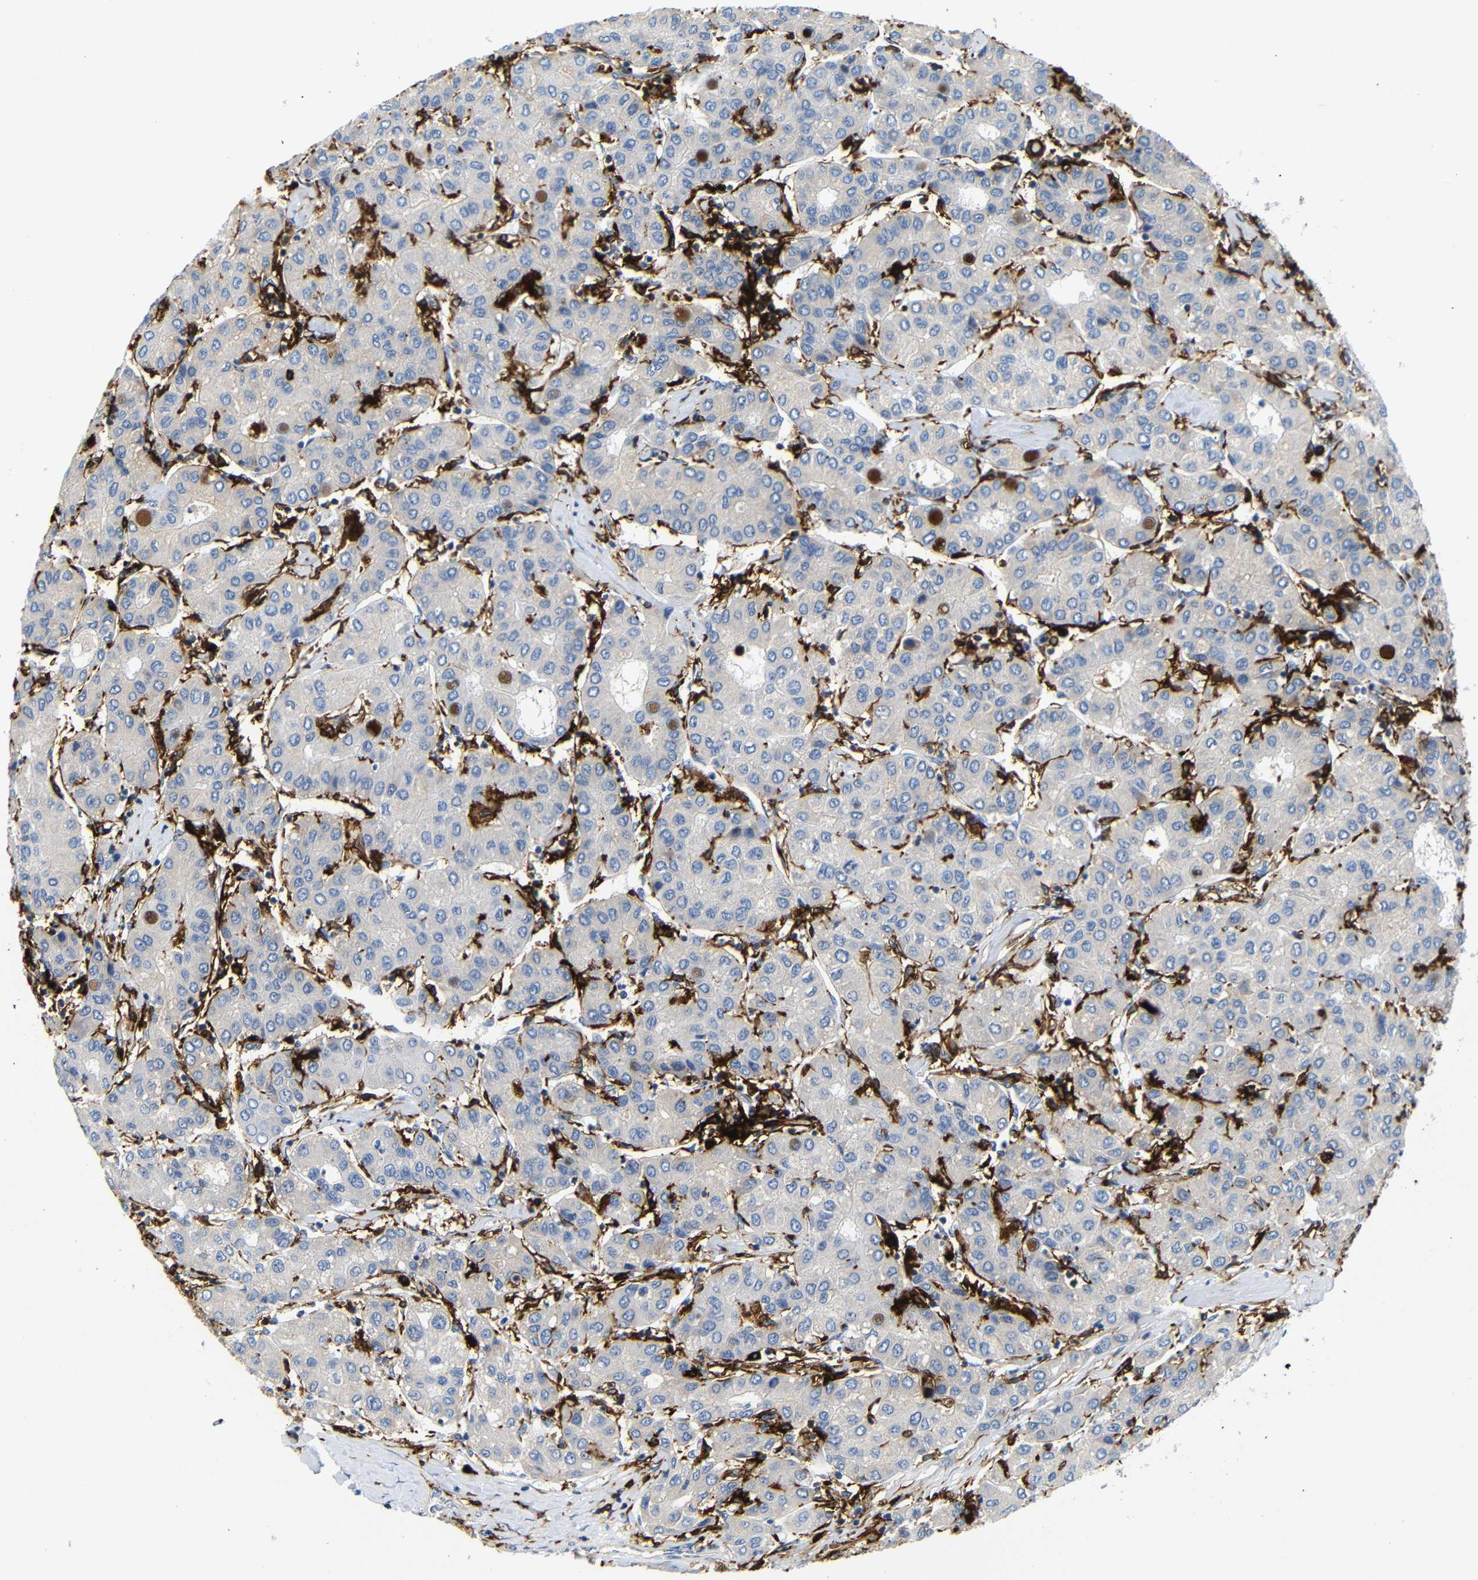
{"staining": {"intensity": "negative", "quantity": "none", "location": "none"}, "tissue": "liver cancer", "cell_type": "Tumor cells", "image_type": "cancer", "snomed": [{"axis": "morphology", "description": "Carcinoma, Hepatocellular, NOS"}, {"axis": "topography", "description": "Liver"}], "caption": "High power microscopy image of an IHC photomicrograph of liver cancer (hepatocellular carcinoma), revealing no significant staining in tumor cells.", "gene": "HLA-DQB1", "patient": {"sex": "male", "age": 65}}